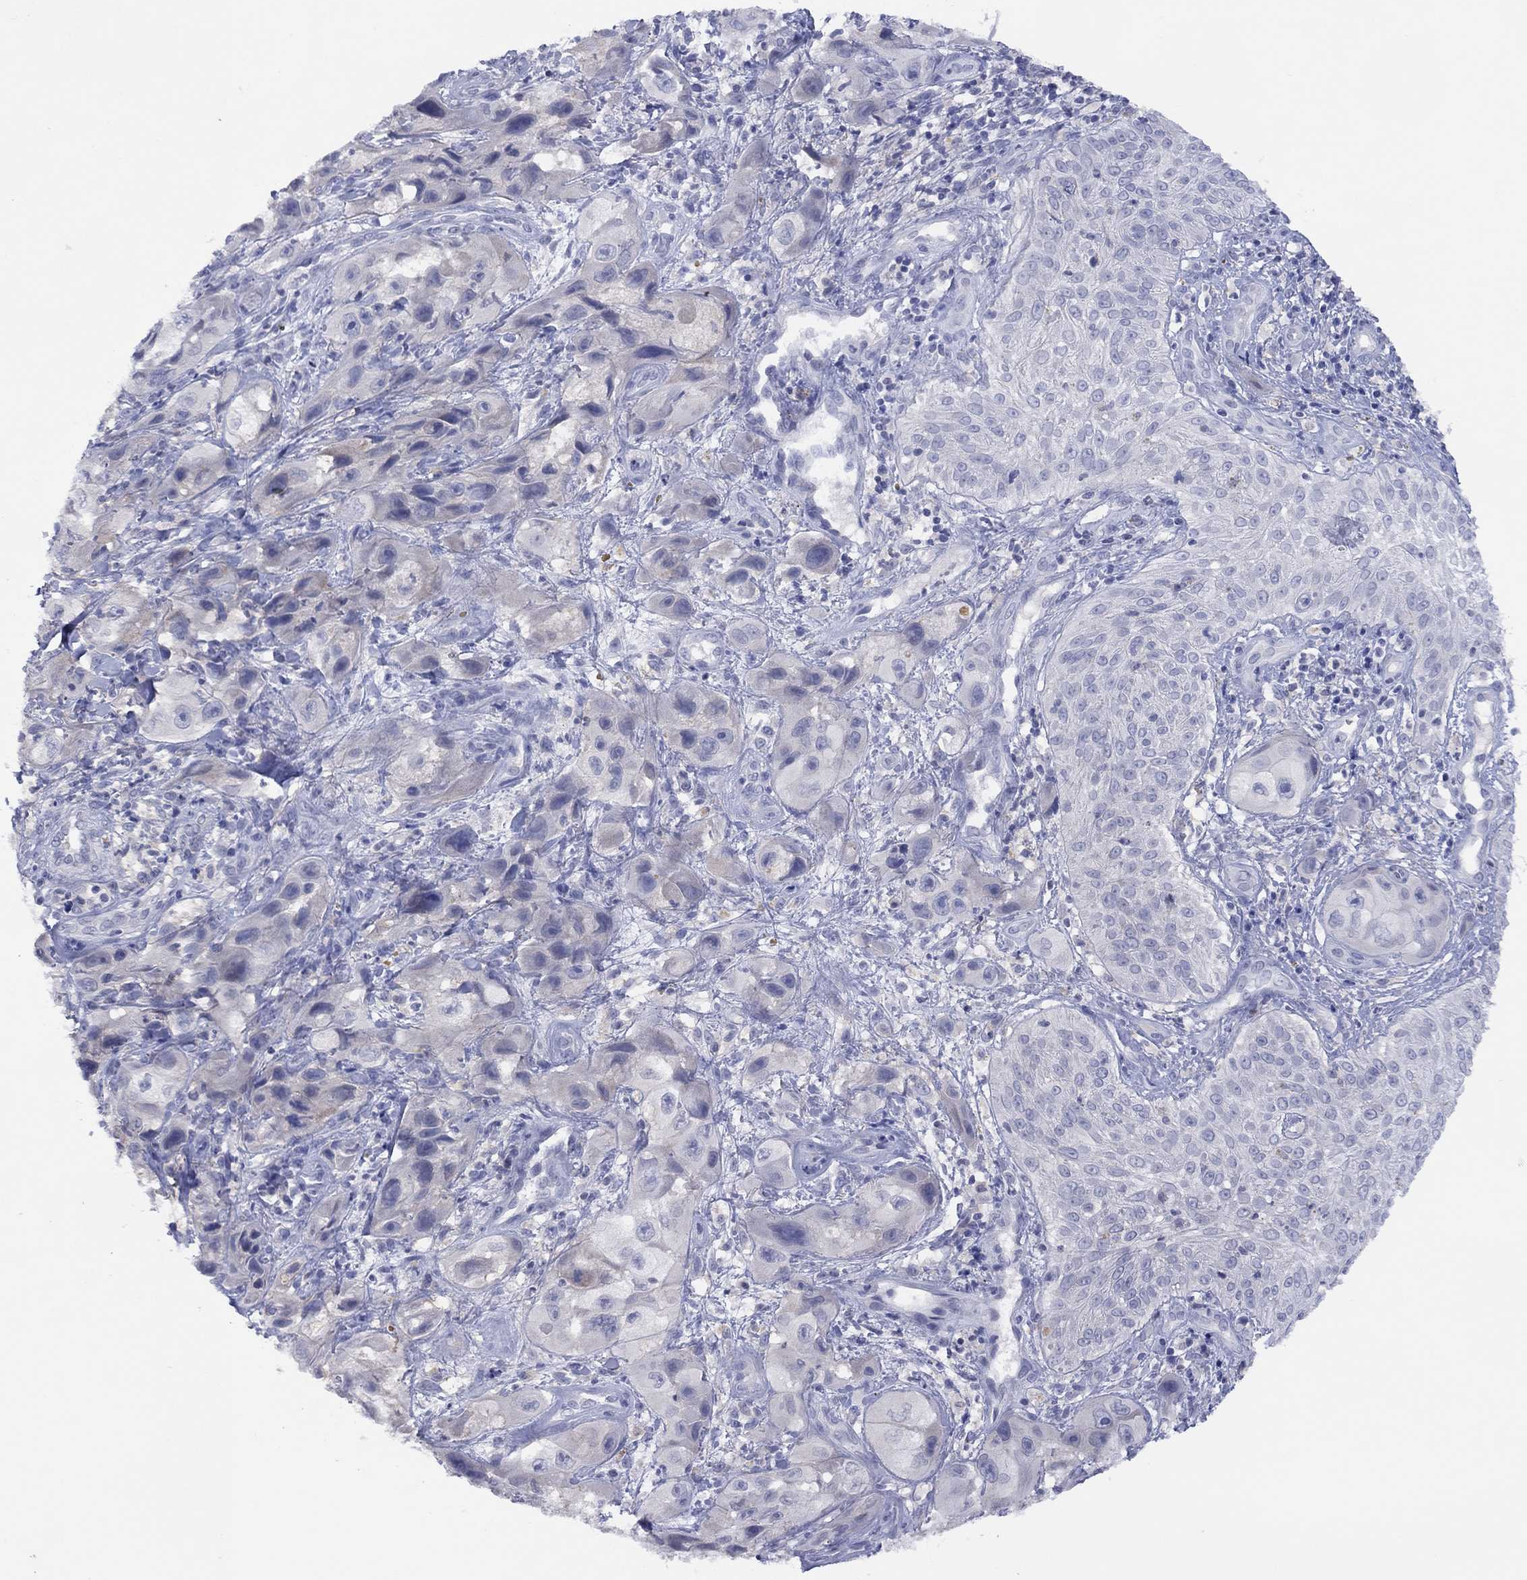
{"staining": {"intensity": "negative", "quantity": "none", "location": "none"}, "tissue": "skin cancer", "cell_type": "Tumor cells", "image_type": "cancer", "snomed": [{"axis": "morphology", "description": "Squamous cell carcinoma, NOS"}, {"axis": "topography", "description": "Skin"}, {"axis": "topography", "description": "Subcutis"}], "caption": "Immunohistochemical staining of human skin cancer (squamous cell carcinoma) reveals no significant positivity in tumor cells.", "gene": "CYP2B6", "patient": {"sex": "male", "age": 73}}